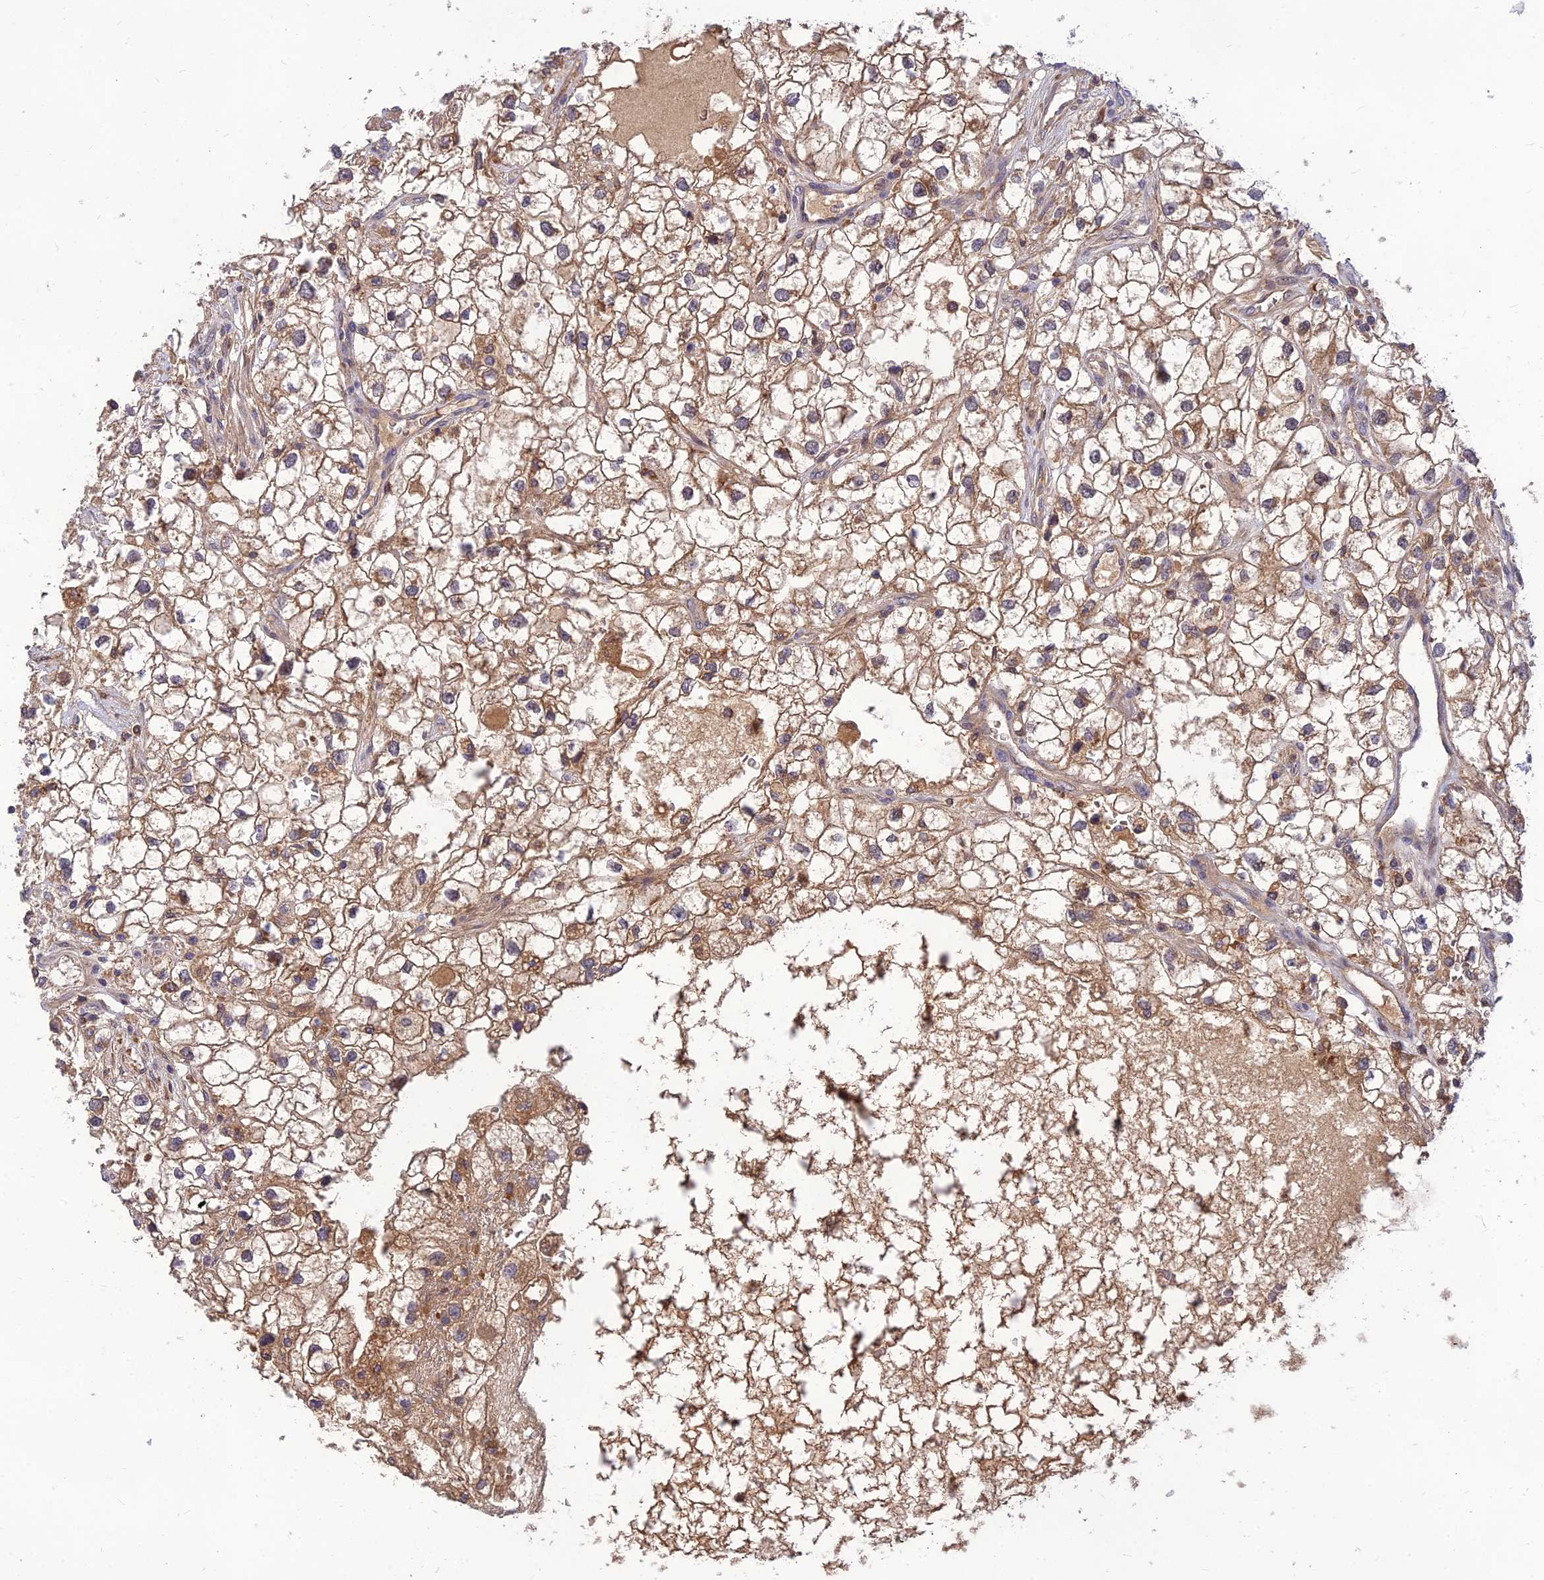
{"staining": {"intensity": "moderate", "quantity": "25%-75%", "location": "cytoplasmic/membranous"}, "tissue": "renal cancer", "cell_type": "Tumor cells", "image_type": "cancer", "snomed": [{"axis": "morphology", "description": "Adenocarcinoma, NOS"}, {"axis": "topography", "description": "Kidney"}], "caption": "Protein staining shows moderate cytoplasmic/membranous staining in about 25%-75% of tumor cells in renal cancer.", "gene": "FAM151B", "patient": {"sex": "male", "age": 59}}